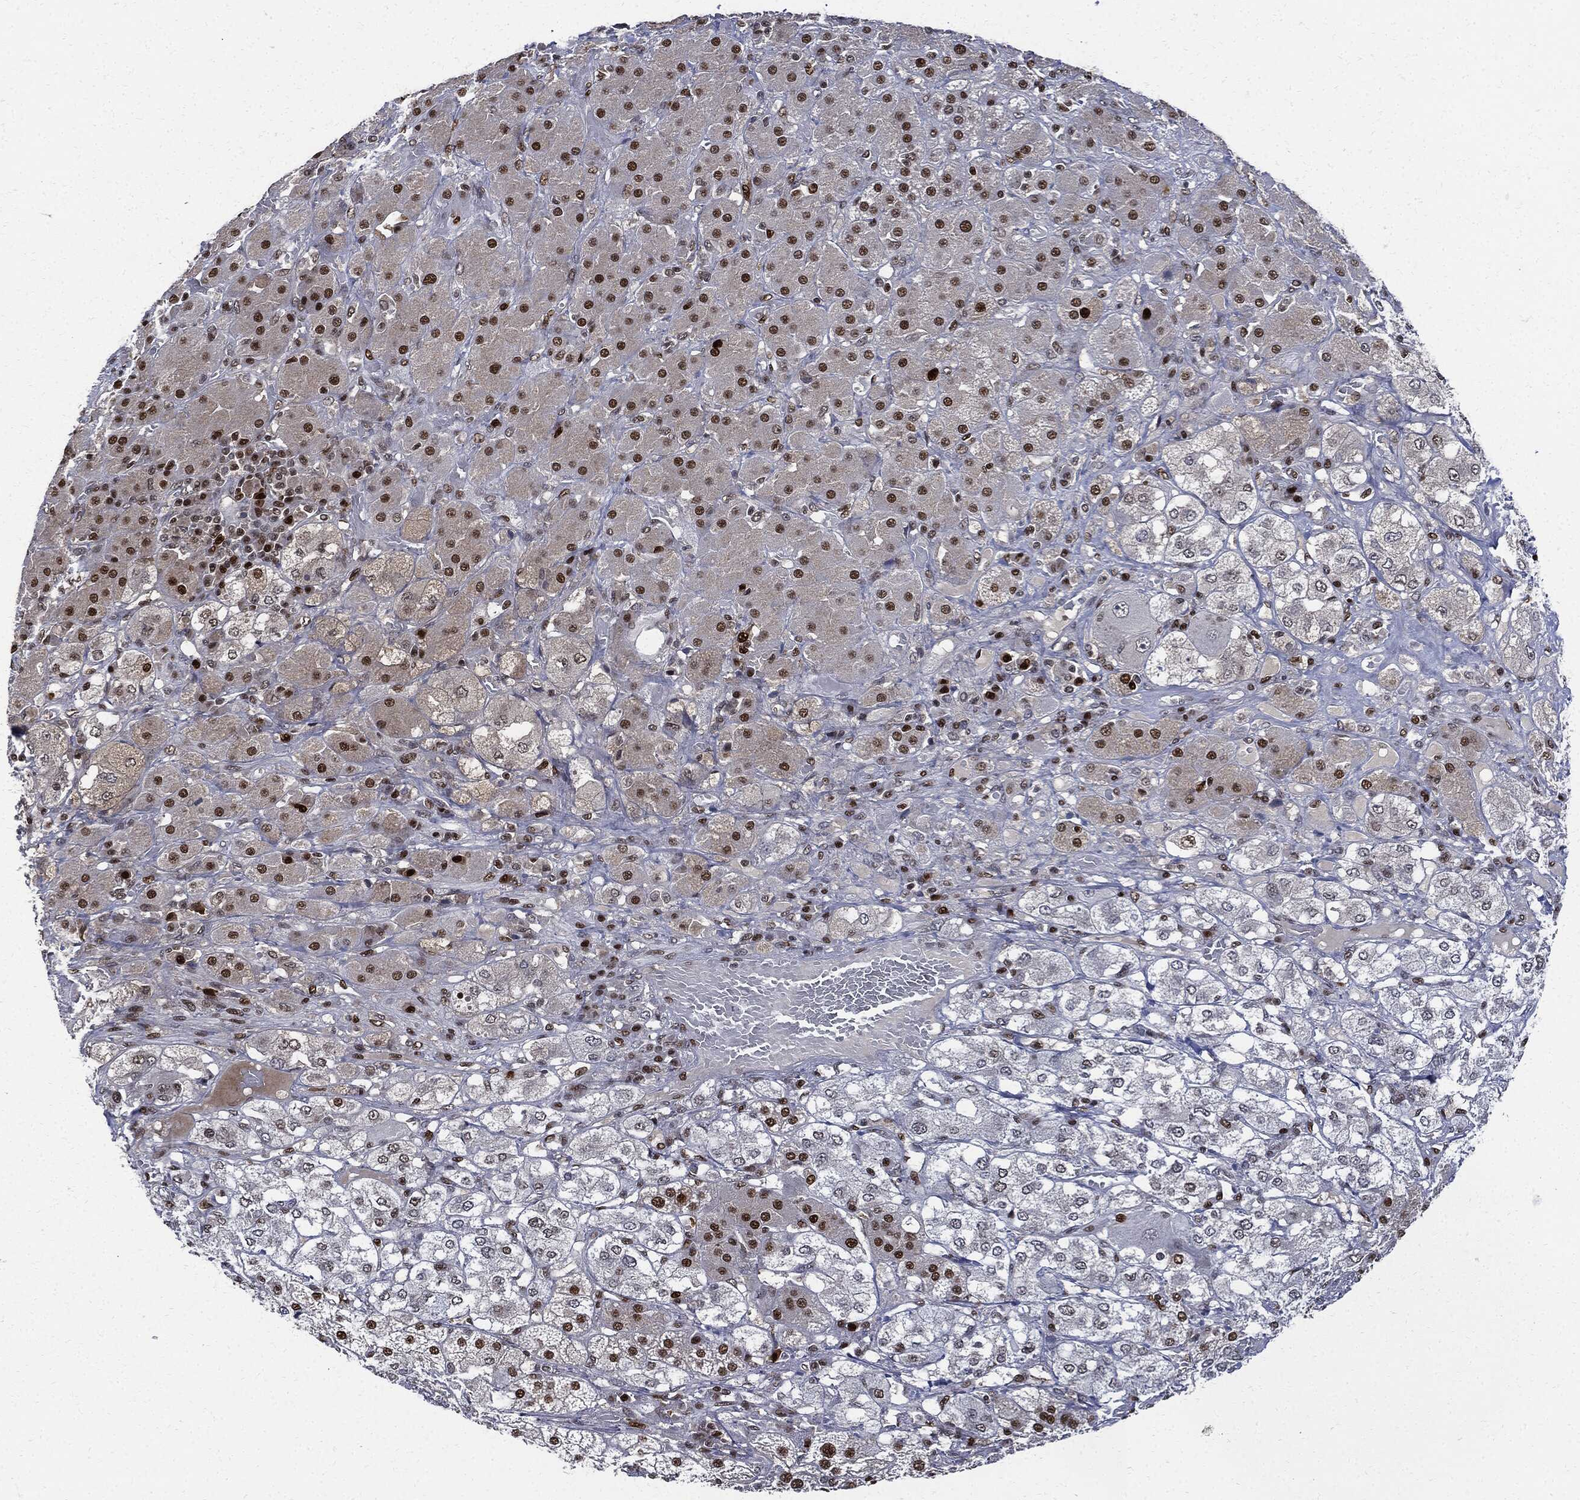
{"staining": {"intensity": "strong", "quantity": ">75%", "location": "nuclear"}, "tissue": "adrenal gland", "cell_type": "Glandular cells", "image_type": "normal", "snomed": [{"axis": "morphology", "description": "Normal tissue, NOS"}, {"axis": "topography", "description": "Adrenal gland"}], "caption": "Protein staining by immunohistochemistry (IHC) exhibits strong nuclear positivity in approximately >75% of glandular cells in benign adrenal gland.", "gene": "PCNA", "patient": {"sex": "male", "age": 70}}